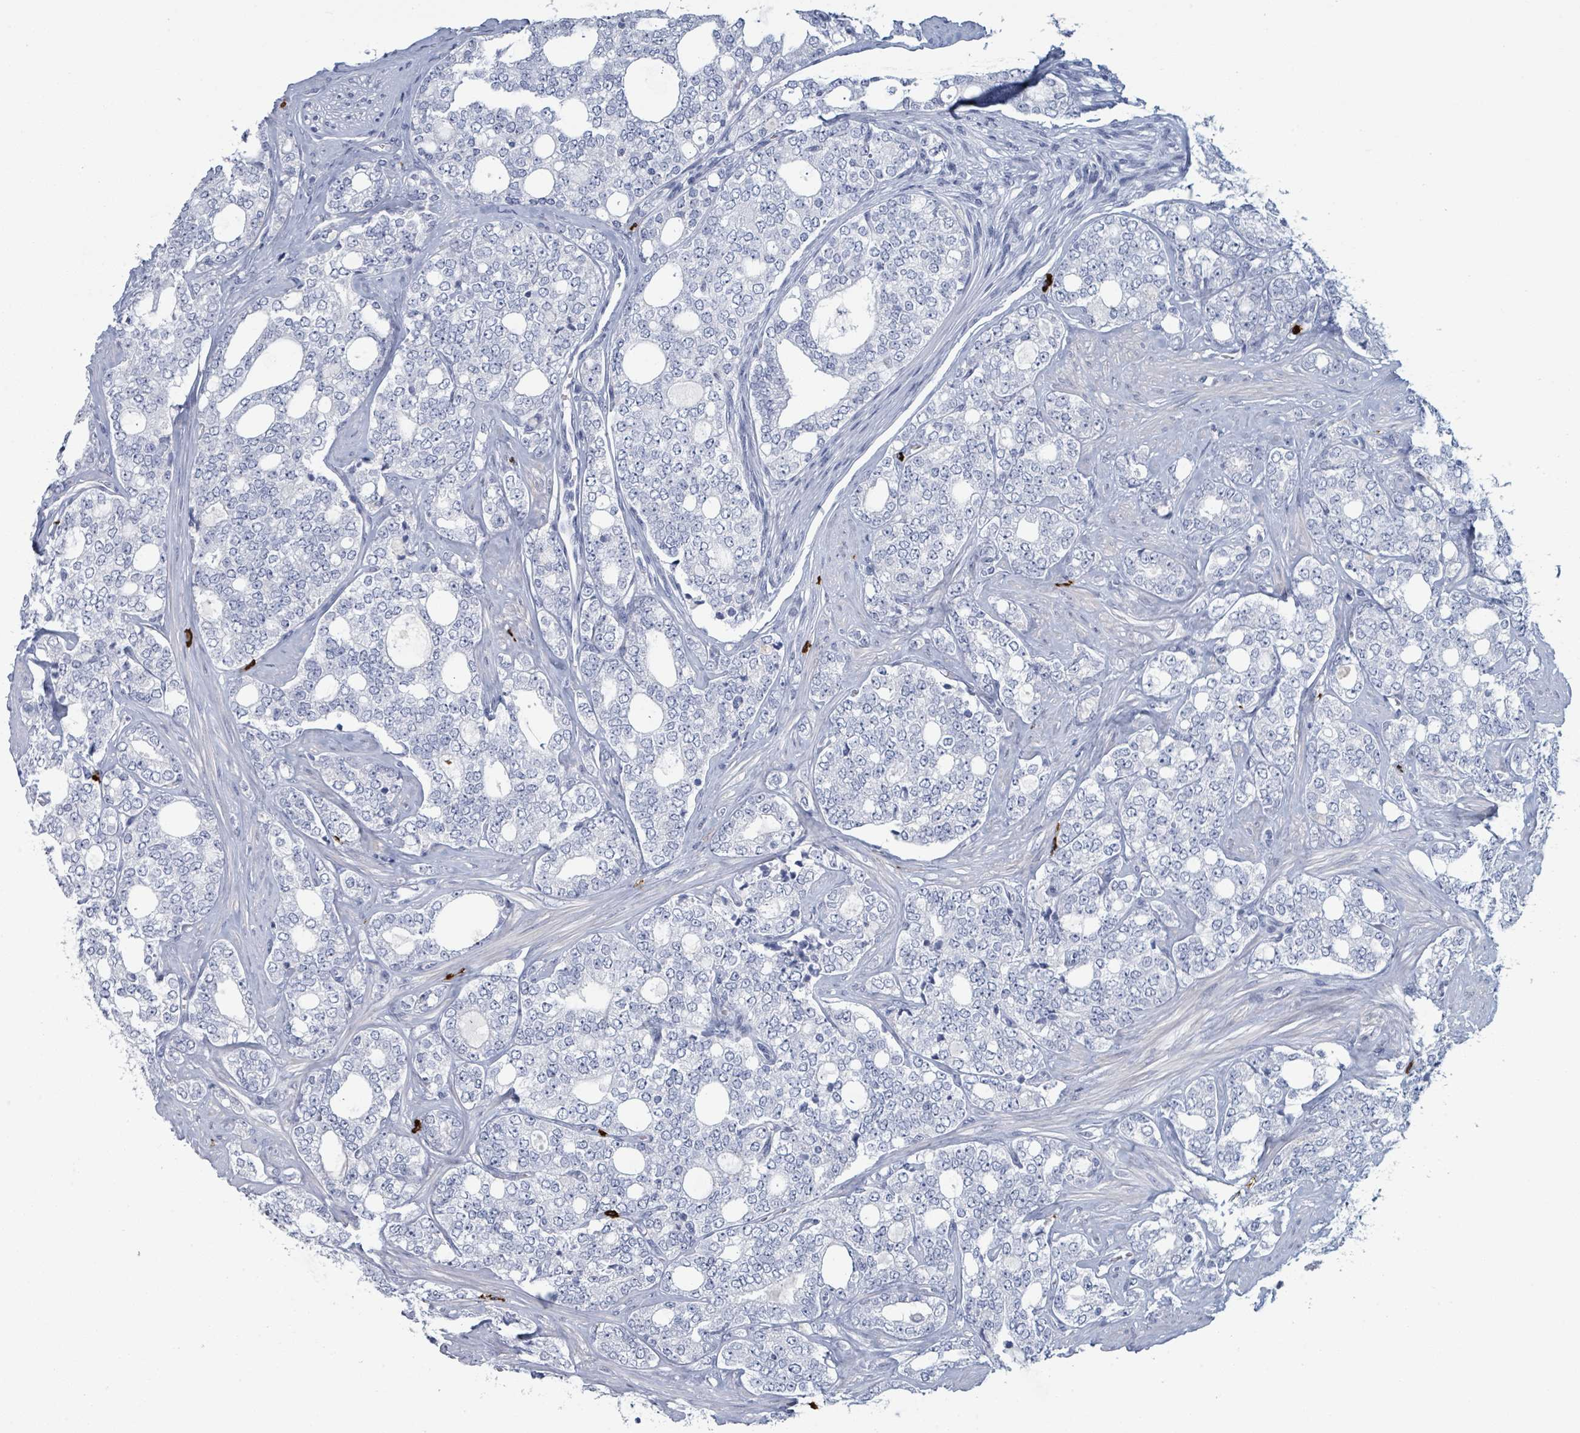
{"staining": {"intensity": "negative", "quantity": "none", "location": "none"}, "tissue": "prostate cancer", "cell_type": "Tumor cells", "image_type": "cancer", "snomed": [{"axis": "morphology", "description": "Adenocarcinoma, High grade"}, {"axis": "topography", "description": "Prostate"}], "caption": "The IHC image has no significant expression in tumor cells of prostate cancer (adenocarcinoma (high-grade)) tissue.", "gene": "VPS13D", "patient": {"sex": "male", "age": 64}}